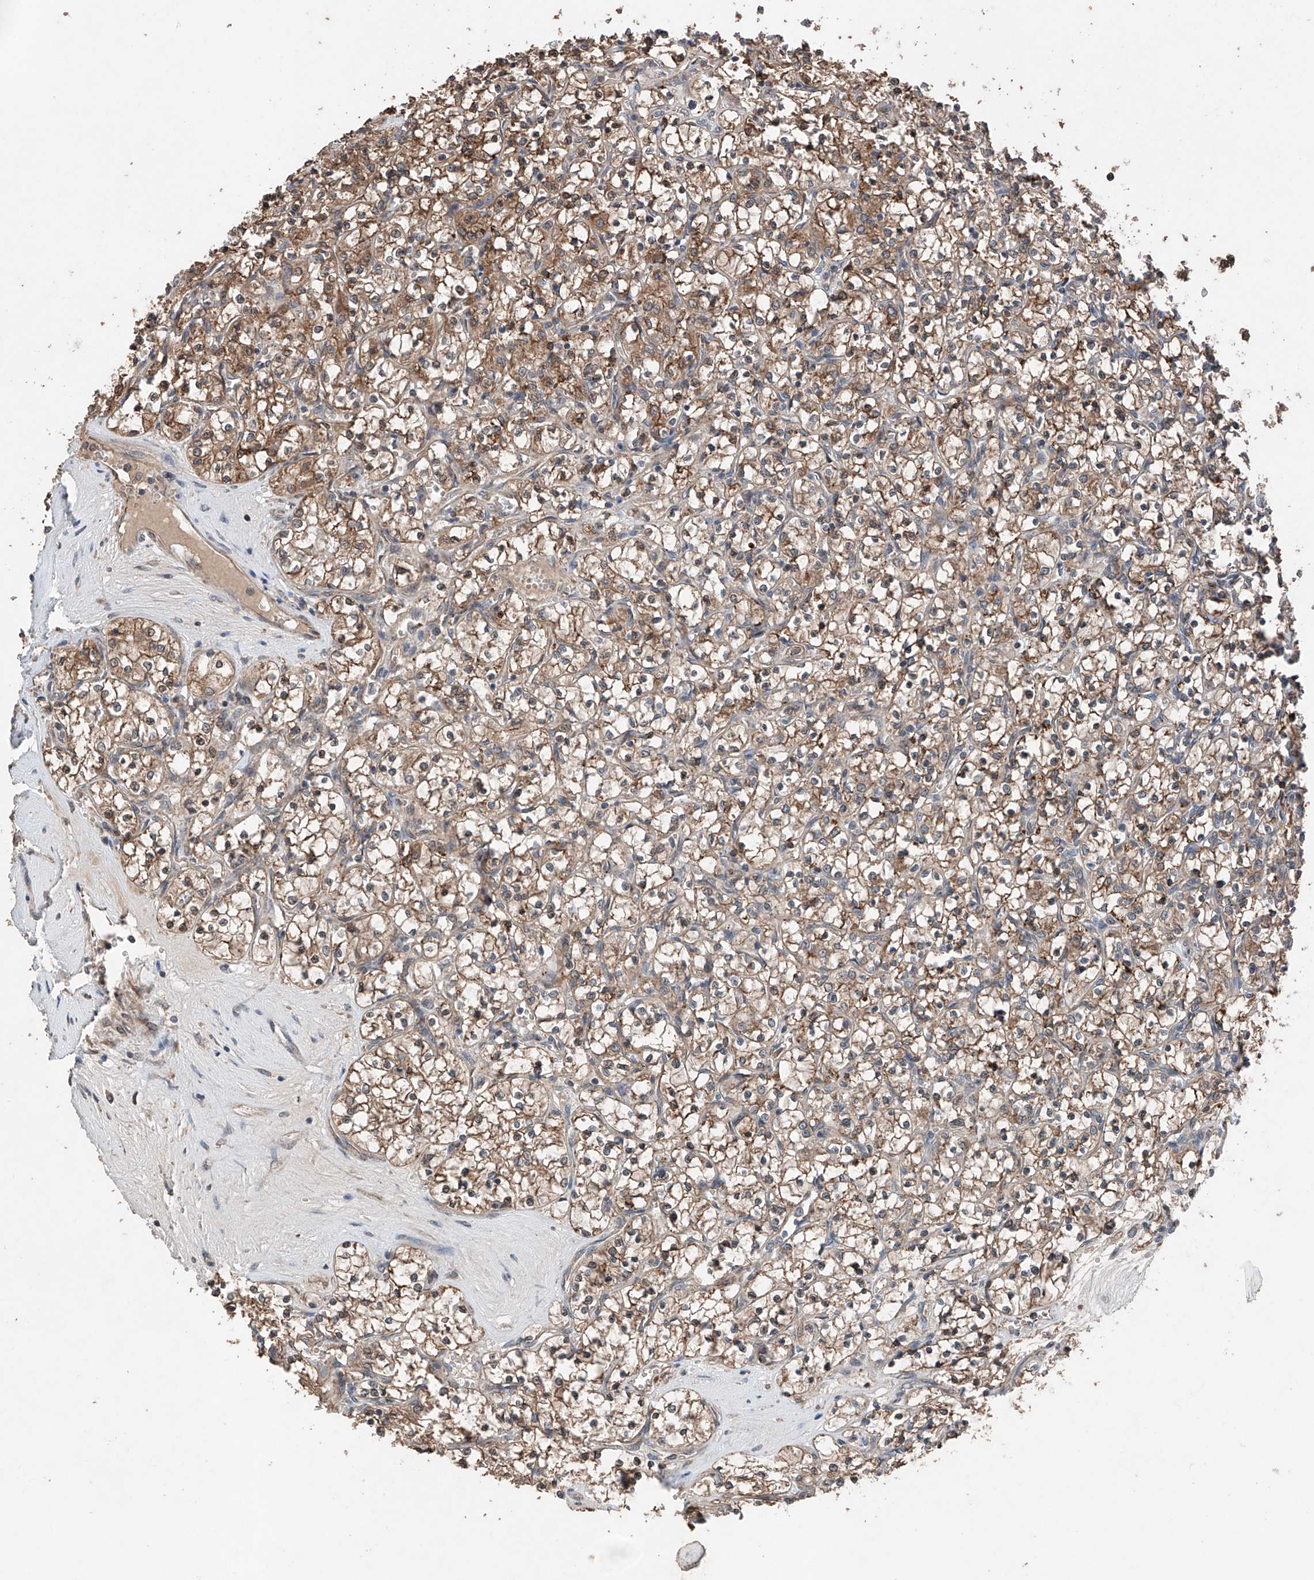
{"staining": {"intensity": "moderate", "quantity": ">75%", "location": "cytoplasmic/membranous"}, "tissue": "renal cancer", "cell_type": "Tumor cells", "image_type": "cancer", "snomed": [{"axis": "morphology", "description": "Adenocarcinoma, NOS"}, {"axis": "topography", "description": "Kidney"}], "caption": "Renal cancer tissue shows moderate cytoplasmic/membranous positivity in approximately >75% of tumor cells, visualized by immunohistochemistry.", "gene": "AP4B1", "patient": {"sex": "female", "age": 69}}